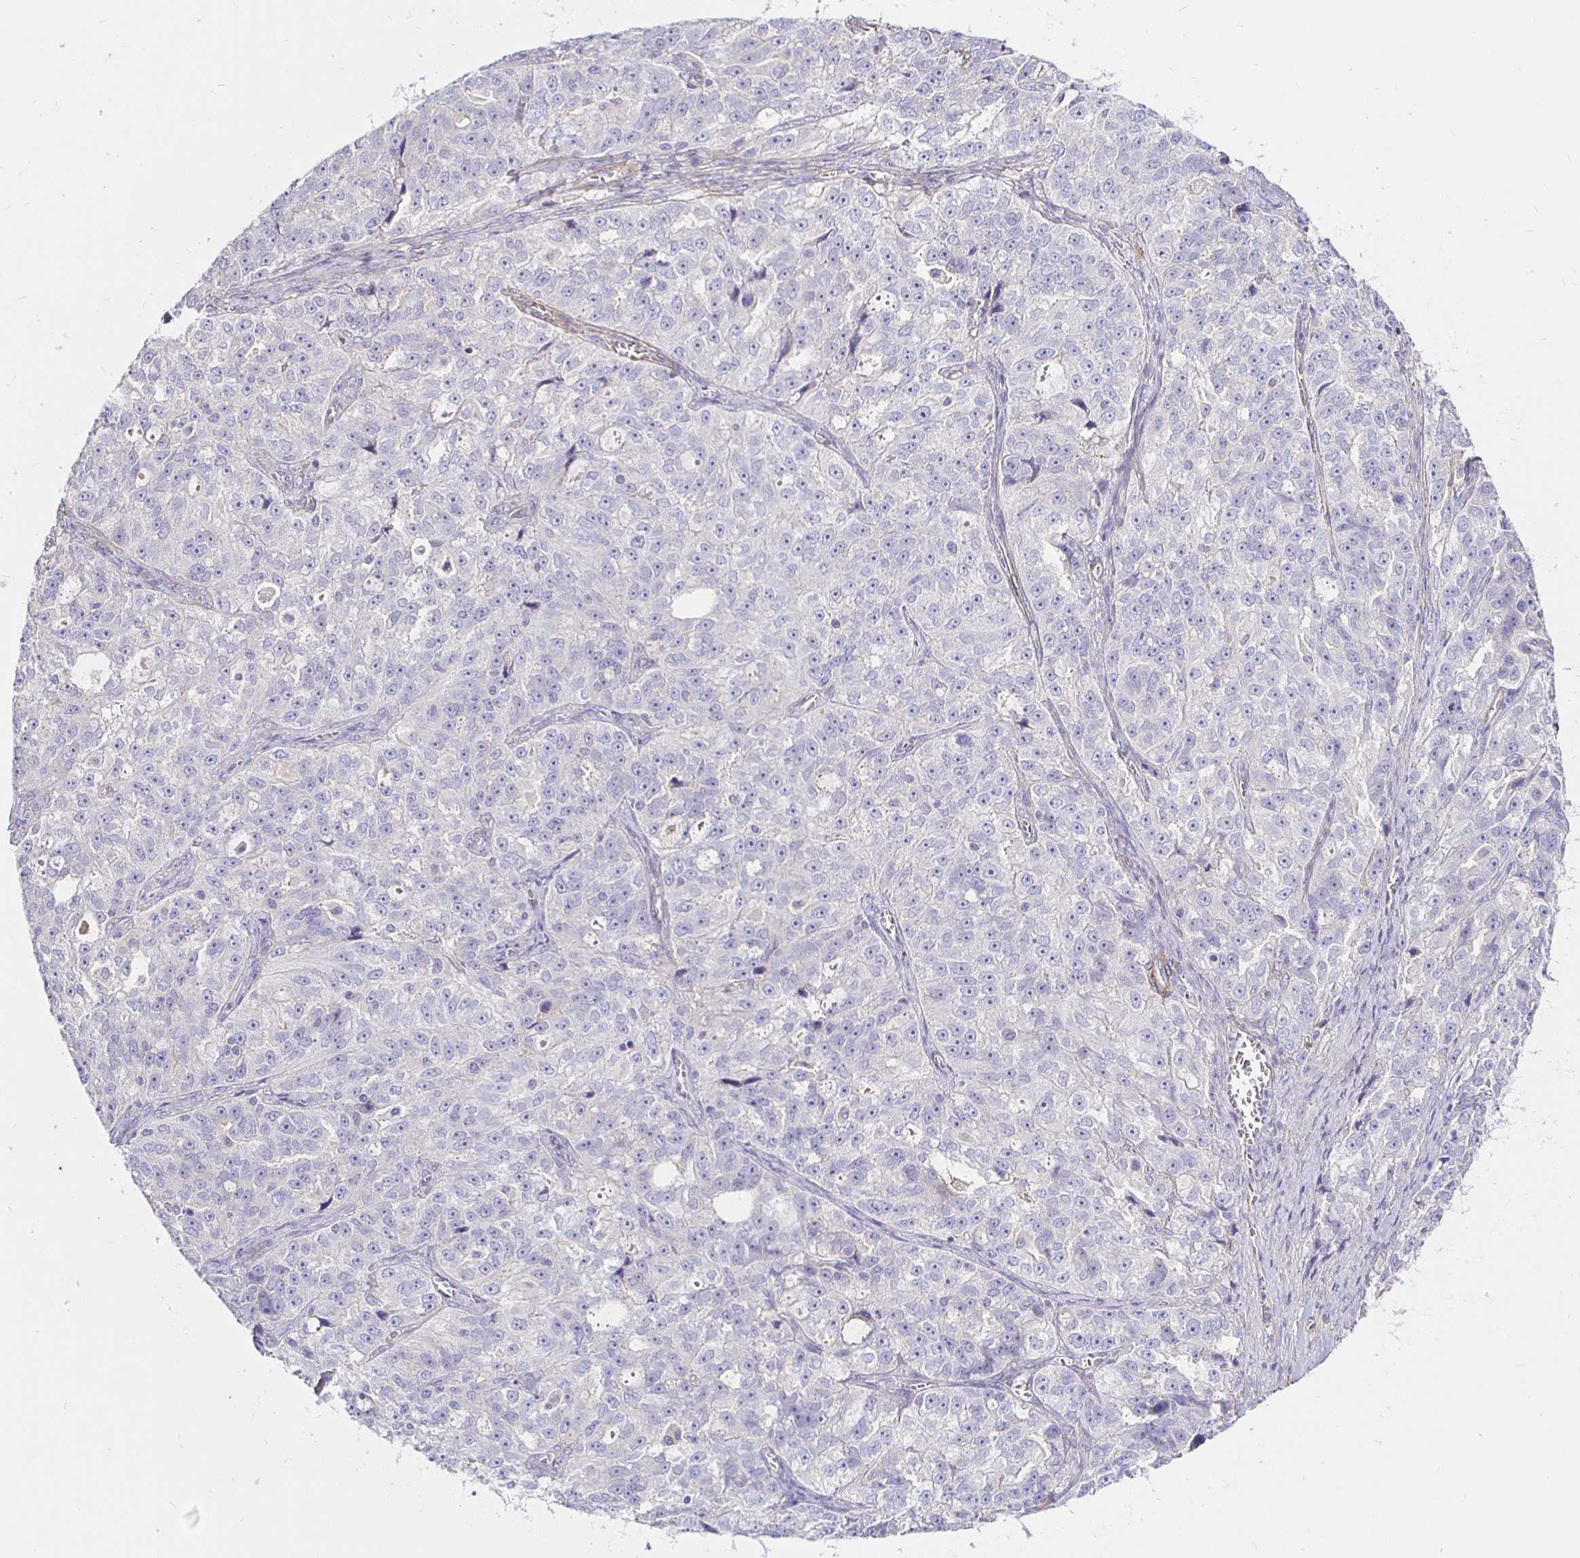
{"staining": {"intensity": "negative", "quantity": "none", "location": "none"}, "tissue": "ovarian cancer", "cell_type": "Tumor cells", "image_type": "cancer", "snomed": [{"axis": "morphology", "description": "Cystadenocarcinoma, serous, NOS"}, {"axis": "topography", "description": "Ovary"}], "caption": "An IHC histopathology image of ovarian serous cystadenocarcinoma is shown. There is no staining in tumor cells of ovarian serous cystadenocarcinoma. (Stains: DAB immunohistochemistry with hematoxylin counter stain, Microscopy: brightfield microscopy at high magnification).", "gene": "PALM2AKAP2", "patient": {"sex": "female", "age": 51}}